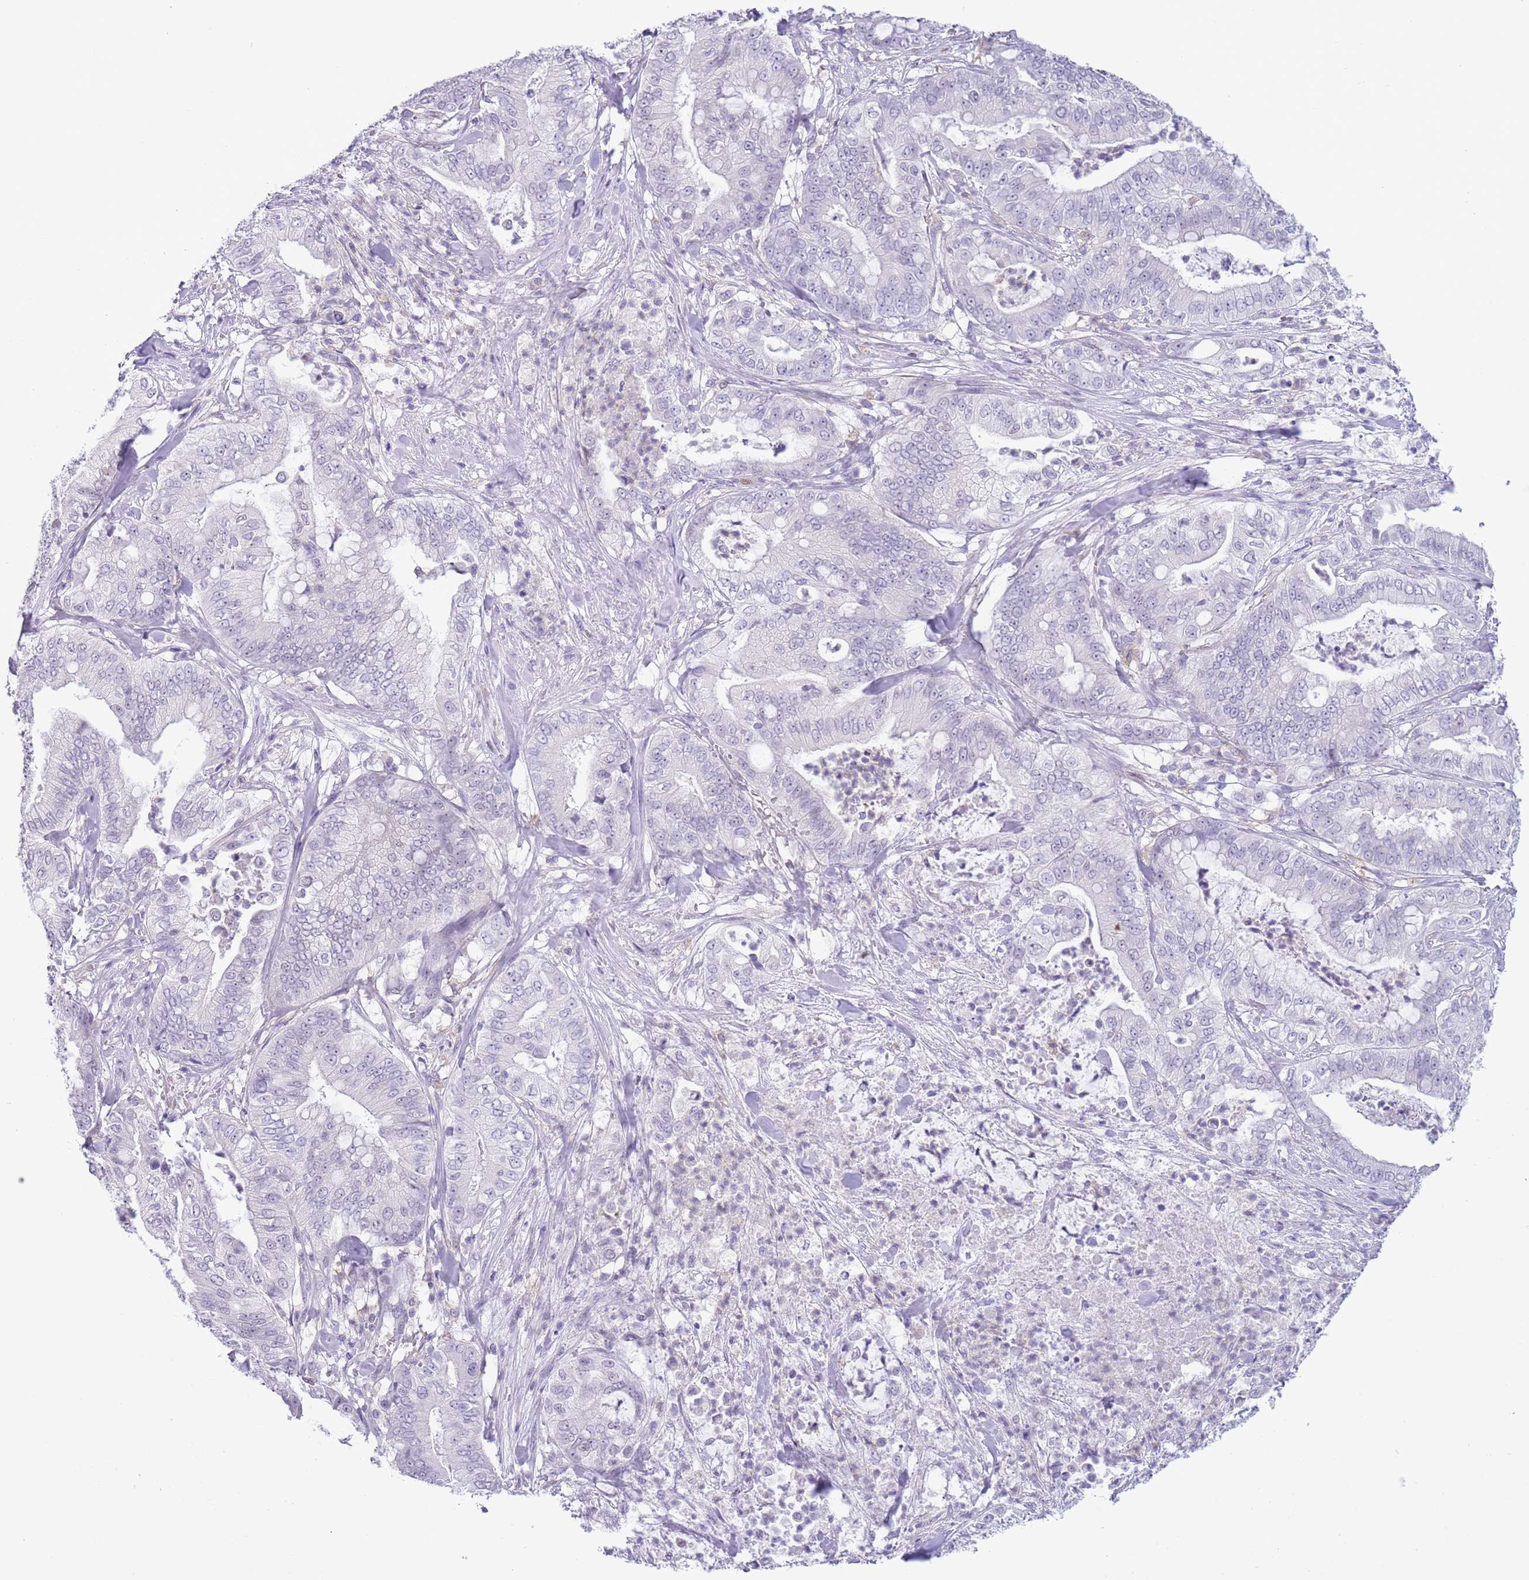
{"staining": {"intensity": "negative", "quantity": "none", "location": "none"}, "tissue": "pancreatic cancer", "cell_type": "Tumor cells", "image_type": "cancer", "snomed": [{"axis": "morphology", "description": "Adenocarcinoma, NOS"}, {"axis": "topography", "description": "Pancreas"}], "caption": "IHC photomicrograph of neoplastic tissue: human pancreatic cancer stained with DAB (3,3'-diaminobenzidine) reveals no significant protein expression in tumor cells. (Stains: DAB (3,3'-diaminobenzidine) IHC with hematoxylin counter stain, Microscopy: brightfield microscopy at high magnification).", "gene": "PPP1R17", "patient": {"sex": "male", "age": 71}}